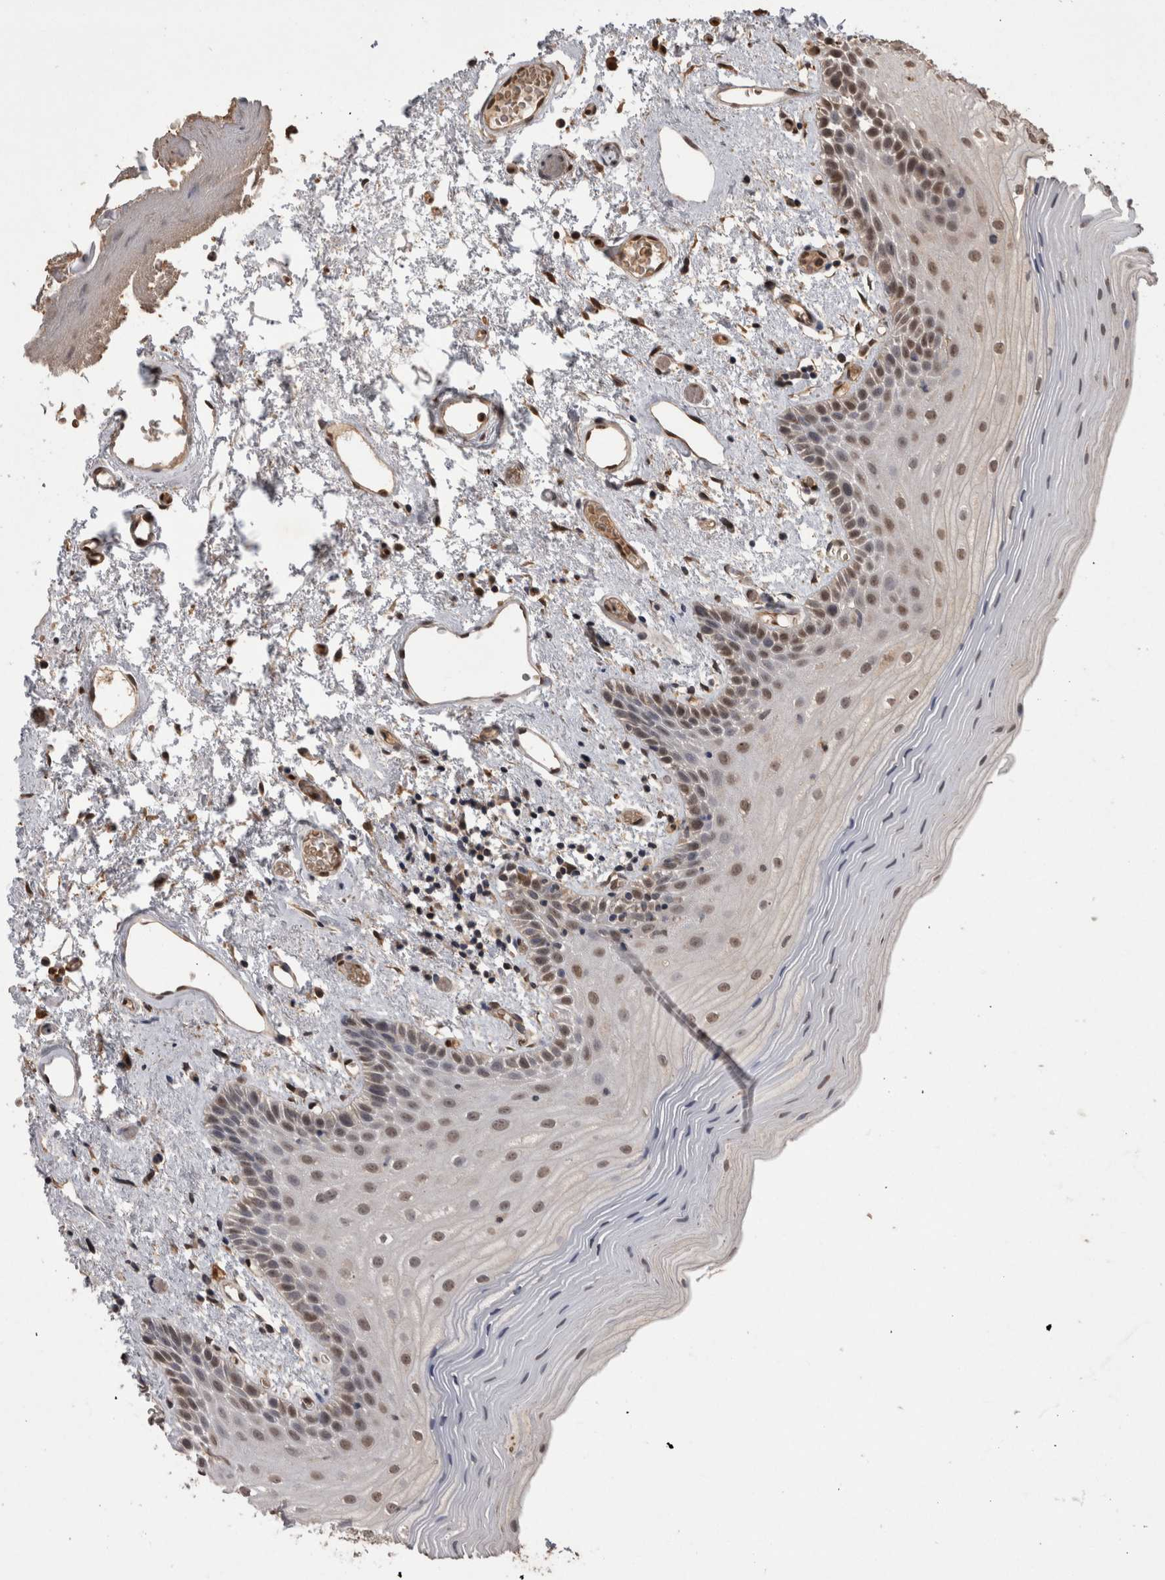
{"staining": {"intensity": "weak", "quantity": "25%-75%", "location": "nuclear"}, "tissue": "oral mucosa", "cell_type": "Squamous epithelial cells", "image_type": "normal", "snomed": [{"axis": "morphology", "description": "Normal tissue, NOS"}, {"axis": "topography", "description": "Oral tissue"}], "caption": "Oral mucosa stained for a protein demonstrates weak nuclear positivity in squamous epithelial cells. (brown staining indicates protein expression, while blue staining denotes nuclei).", "gene": "LXN", "patient": {"sex": "male", "age": 52}}